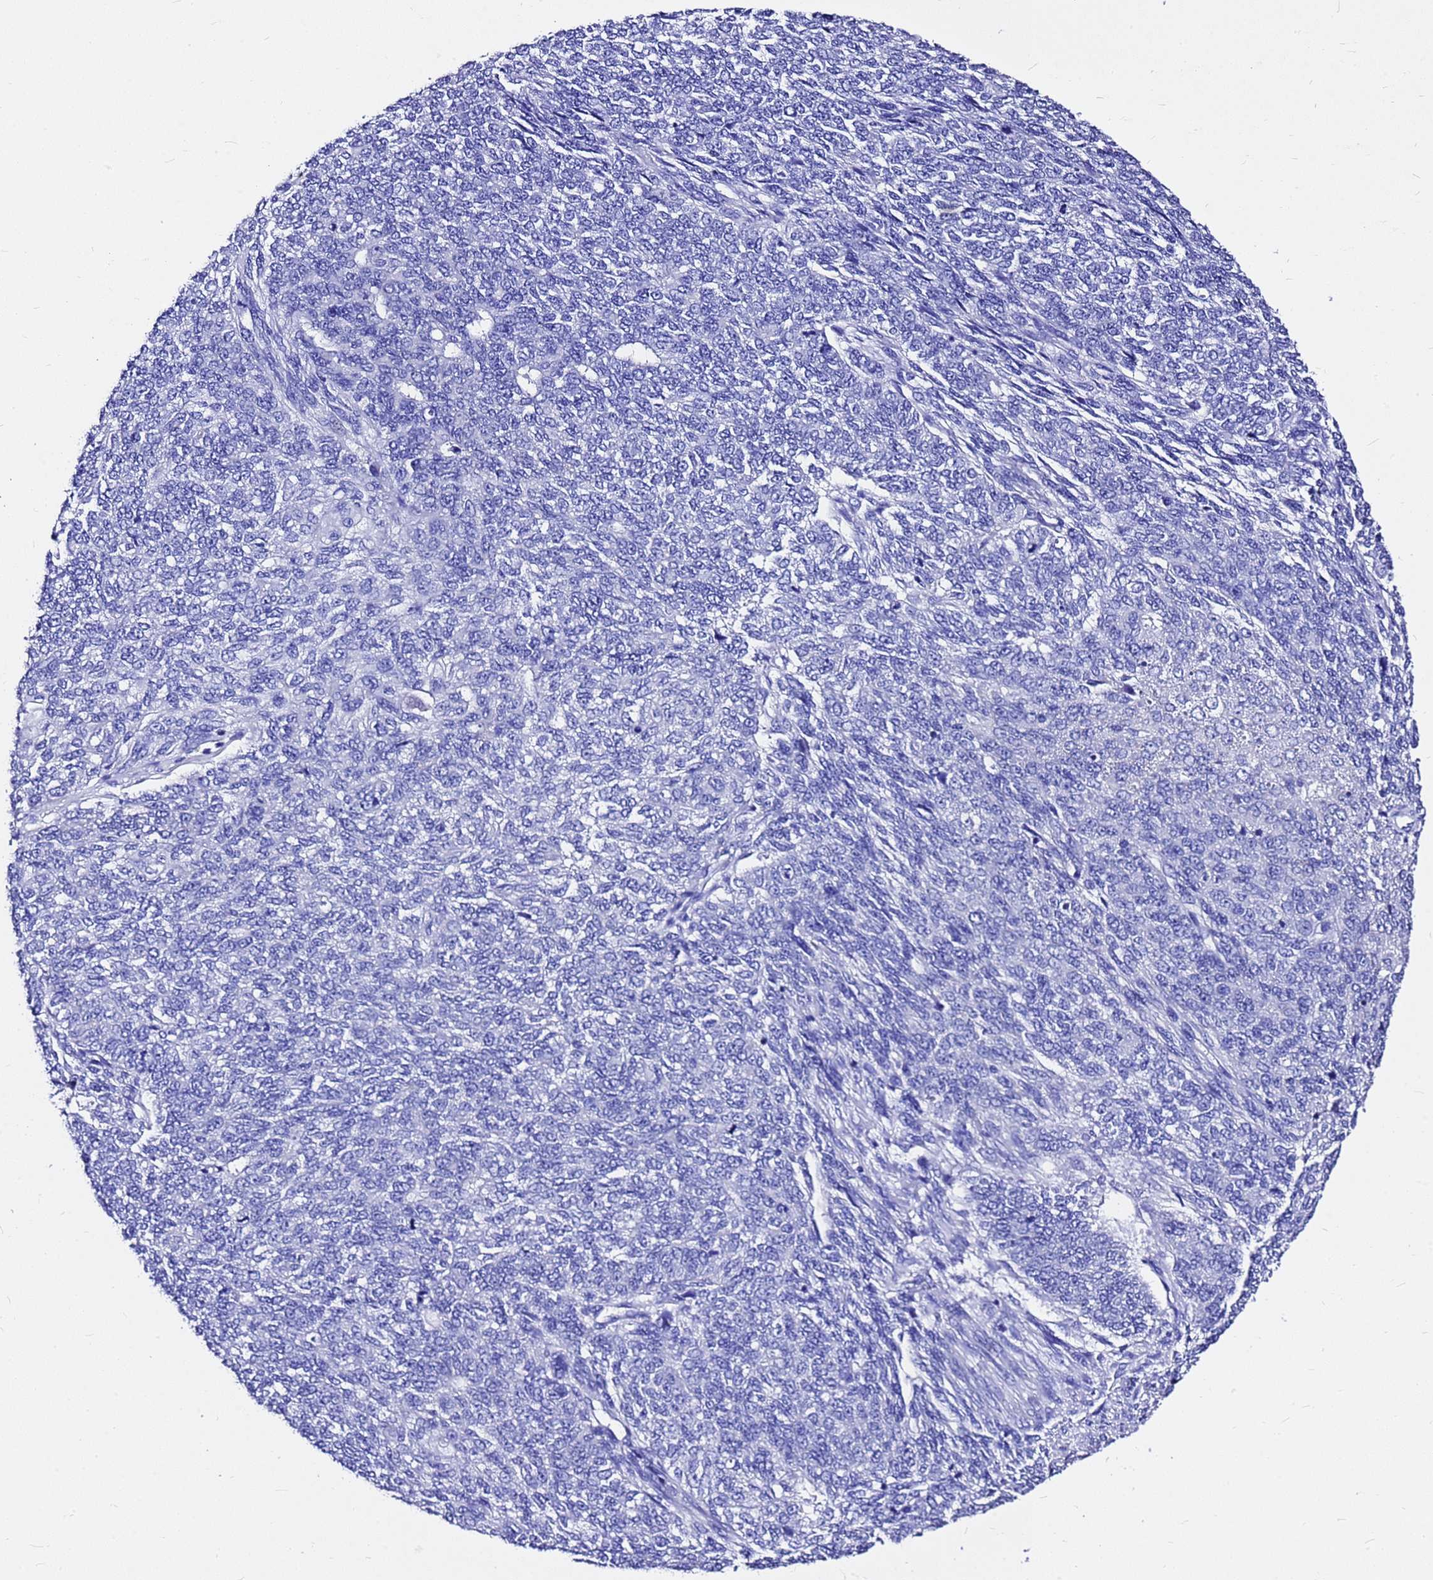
{"staining": {"intensity": "negative", "quantity": "none", "location": "none"}, "tissue": "endometrial cancer", "cell_type": "Tumor cells", "image_type": "cancer", "snomed": [{"axis": "morphology", "description": "Adenocarcinoma, NOS"}, {"axis": "topography", "description": "Endometrium"}], "caption": "A micrograph of endometrial adenocarcinoma stained for a protein shows no brown staining in tumor cells.", "gene": "HERC4", "patient": {"sex": "female", "age": 32}}